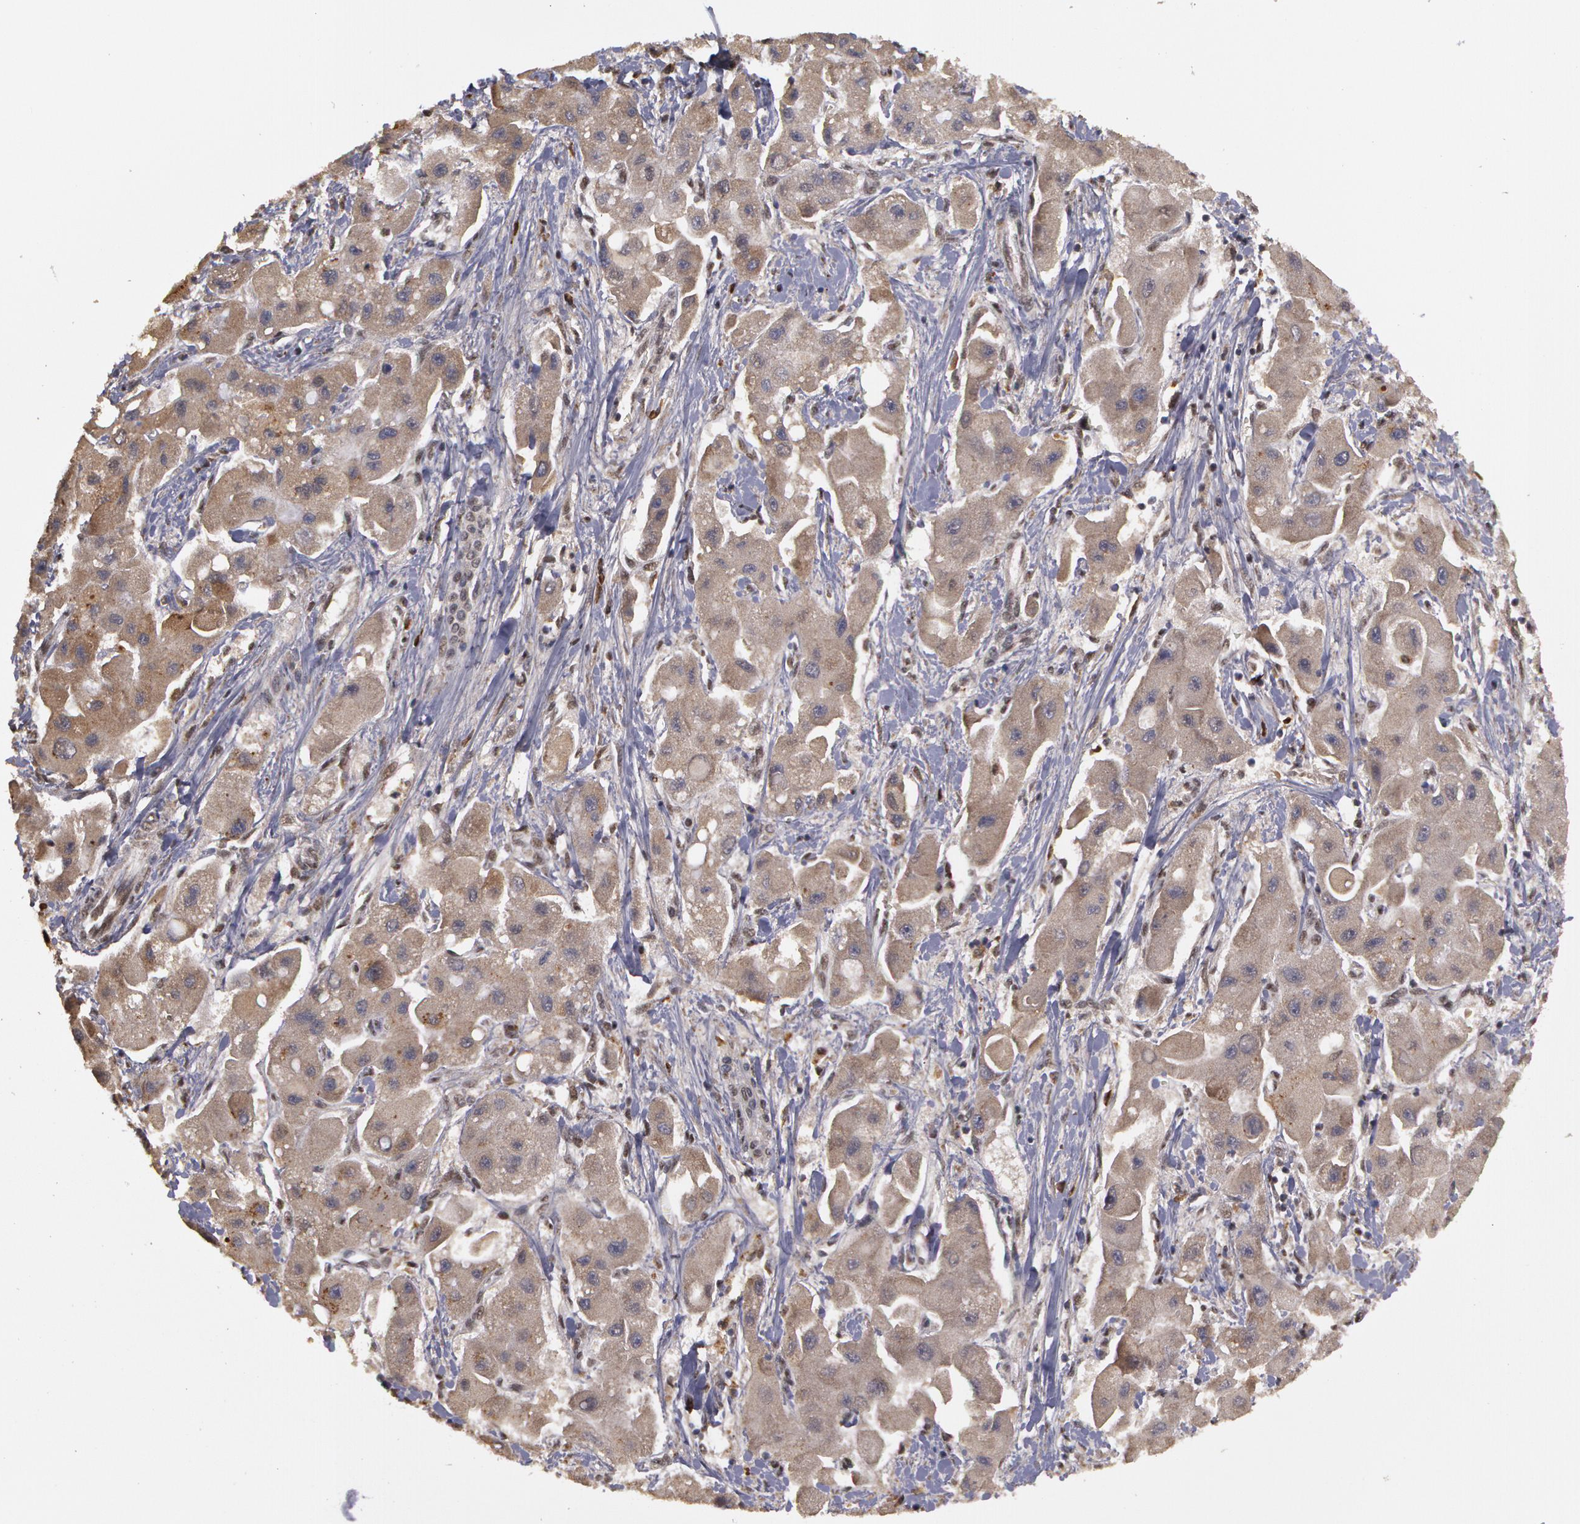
{"staining": {"intensity": "weak", "quantity": ">75%", "location": "cytoplasmic/membranous"}, "tissue": "liver cancer", "cell_type": "Tumor cells", "image_type": "cancer", "snomed": [{"axis": "morphology", "description": "Carcinoma, Hepatocellular, NOS"}, {"axis": "topography", "description": "Liver"}], "caption": "The image demonstrates a brown stain indicating the presence of a protein in the cytoplasmic/membranous of tumor cells in hepatocellular carcinoma (liver).", "gene": "GLIS1", "patient": {"sex": "male", "age": 24}}